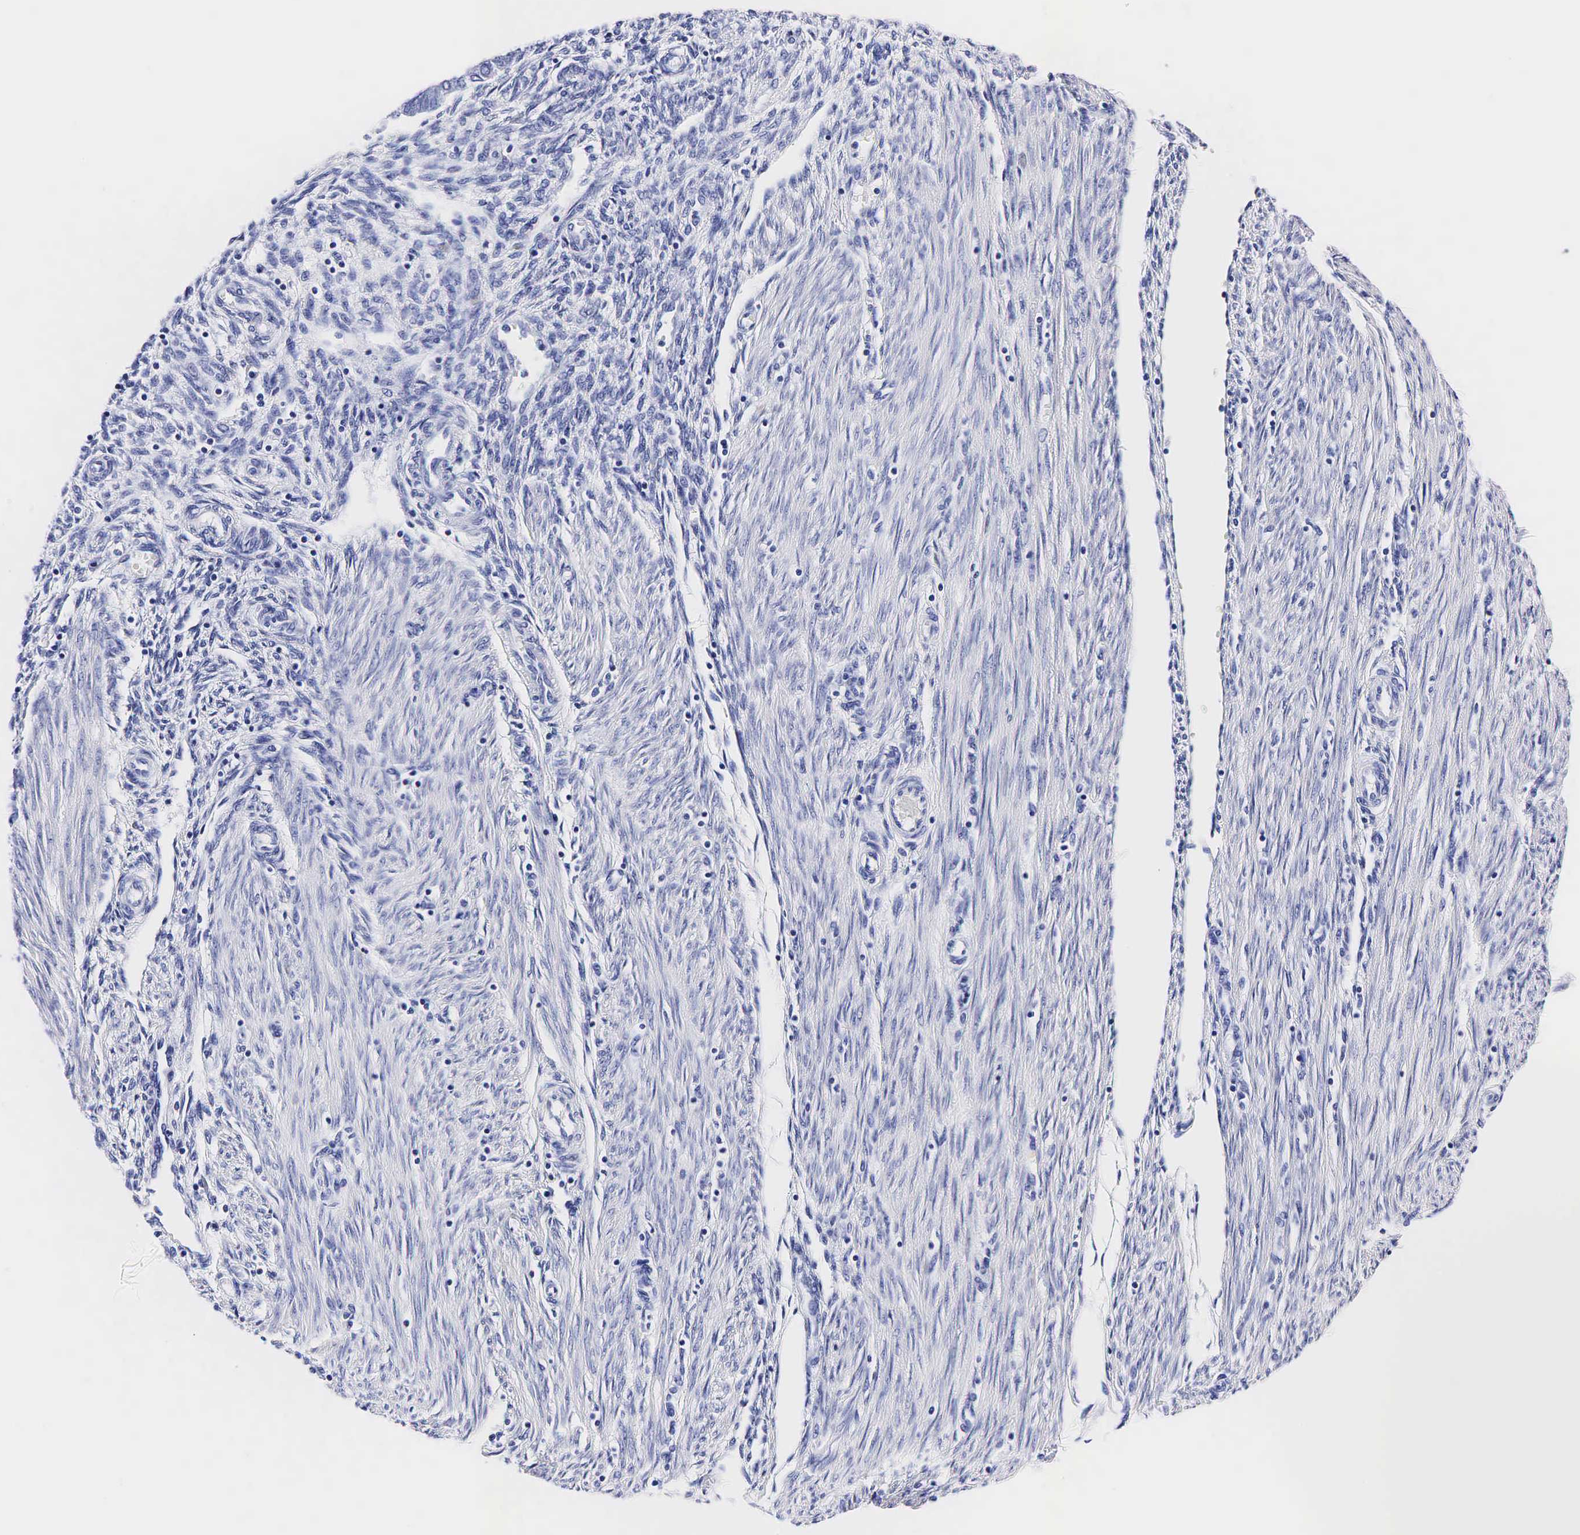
{"staining": {"intensity": "negative", "quantity": "none", "location": "none"}, "tissue": "endometrial cancer", "cell_type": "Tumor cells", "image_type": "cancer", "snomed": [{"axis": "morphology", "description": "Adenocarcinoma, NOS"}, {"axis": "topography", "description": "Endometrium"}], "caption": "Endometrial cancer was stained to show a protein in brown. There is no significant expression in tumor cells.", "gene": "TG", "patient": {"sex": "female", "age": 51}}